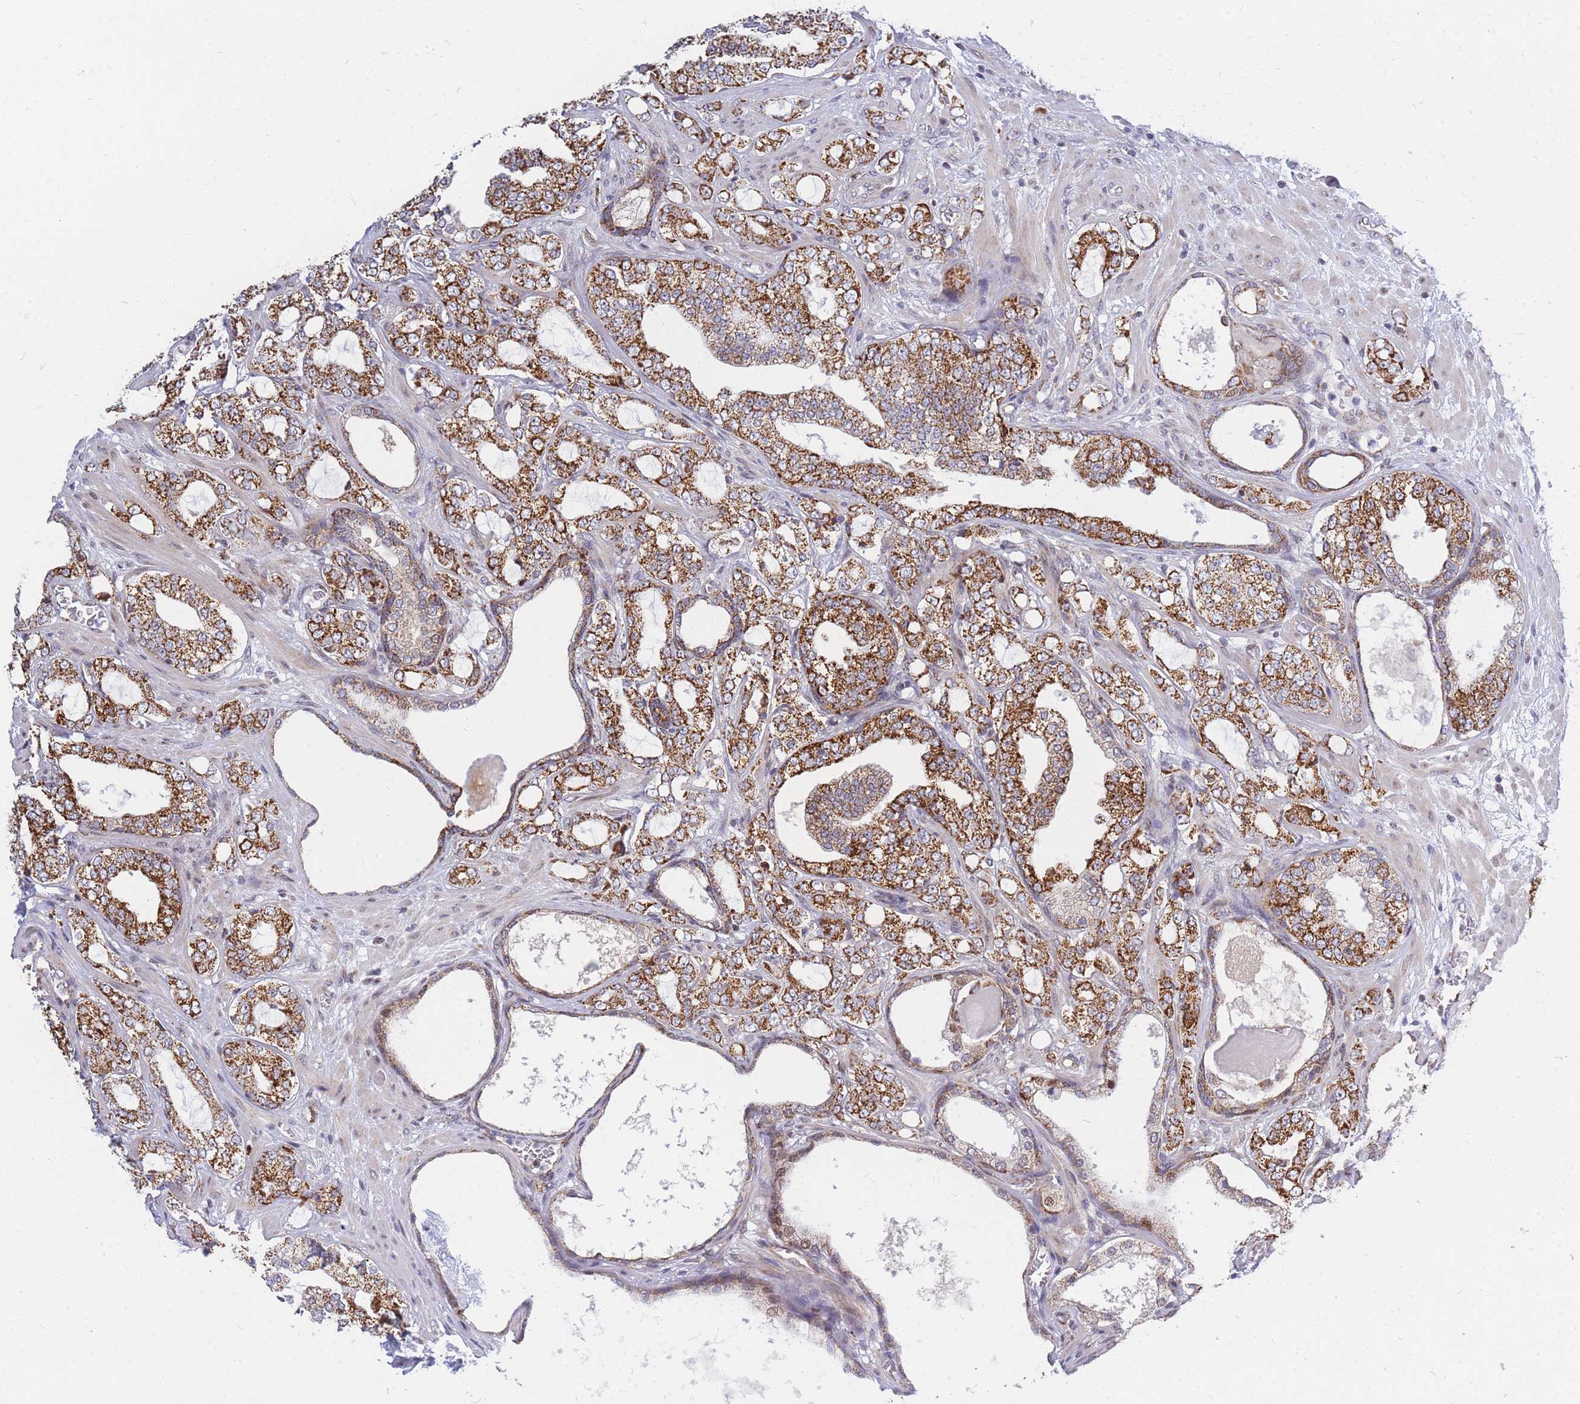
{"staining": {"intensity": "strong", "quantity": ">75%", "location": "cytoplasmic/membranous"}, "tissue": "prostate cancer", "cell_type": "Tumor cells", "image_type": "cancer", "snomed": [{"axis": "morphology", "description": "Adenocarcinoma, High grade"}, {"axis": "topography", "description": "Prostate"}], "caption": "Brown immunohistochemical staining in prostate cancer shows strong cytoplasmic/membranous expression in approximately >75% of tumor cells. (DAB = brown stain, brightfield microscopy at high magnification).", "gene": "MOB4", "patient": {"sex": "male", "age": 64}}